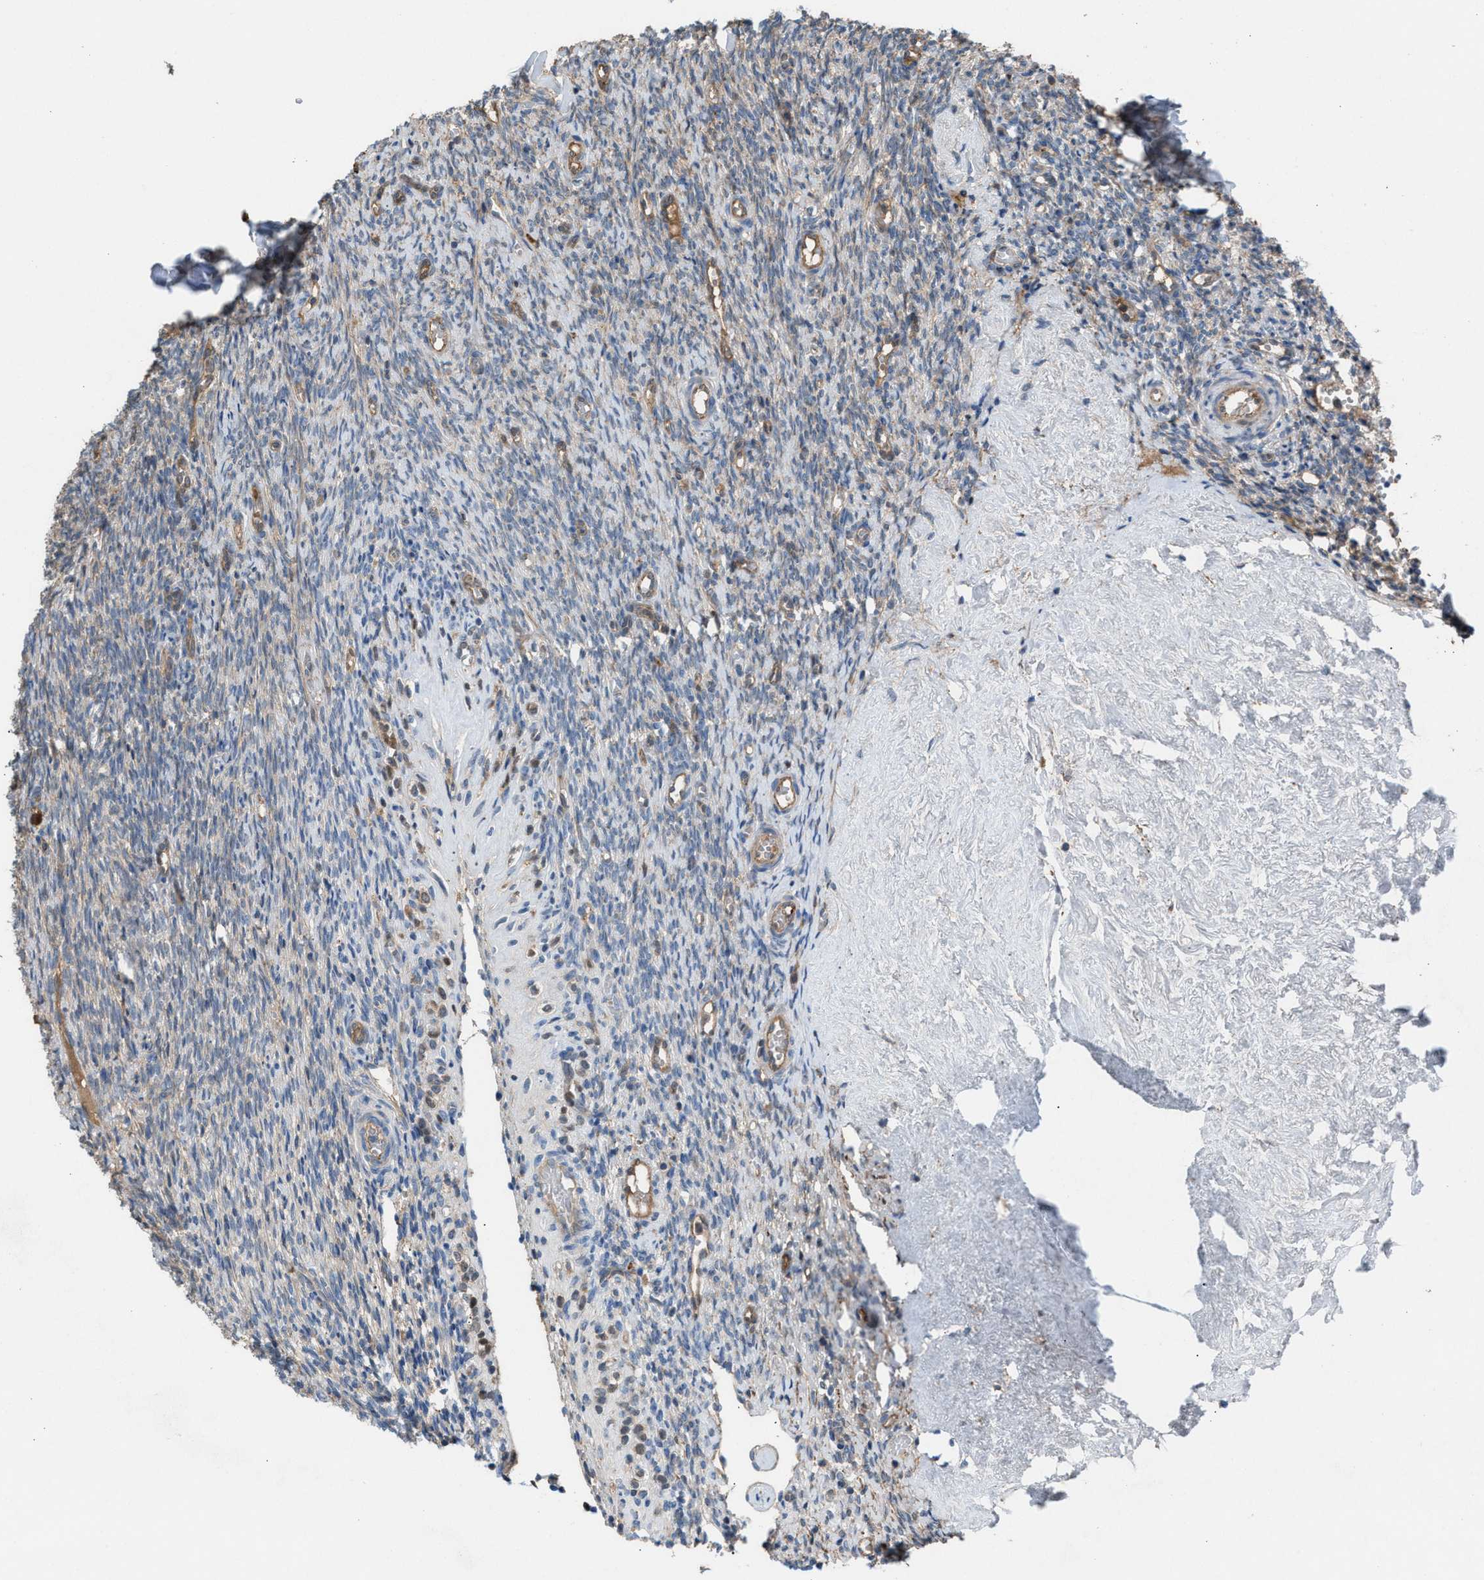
{"staining": {"intensity": "weak", "quantity": "<25%", "location": "cytoplasmic/membranous"}, "tissue": "ovary", "cell_type": "Ovarian stroma cells", "image_type": "normal", "snomed": [{"axis": "morphology", "description": "Normal tissue, NOS"}, {"axis": "topography", "description": "Ovary"}], "caption": "Immunohistochemical staining of normal human ovary exhibits no significant staining in ovarian stroma cells.", "gene": "TPK1", "patient": {"sex": "female", "age": 41}}